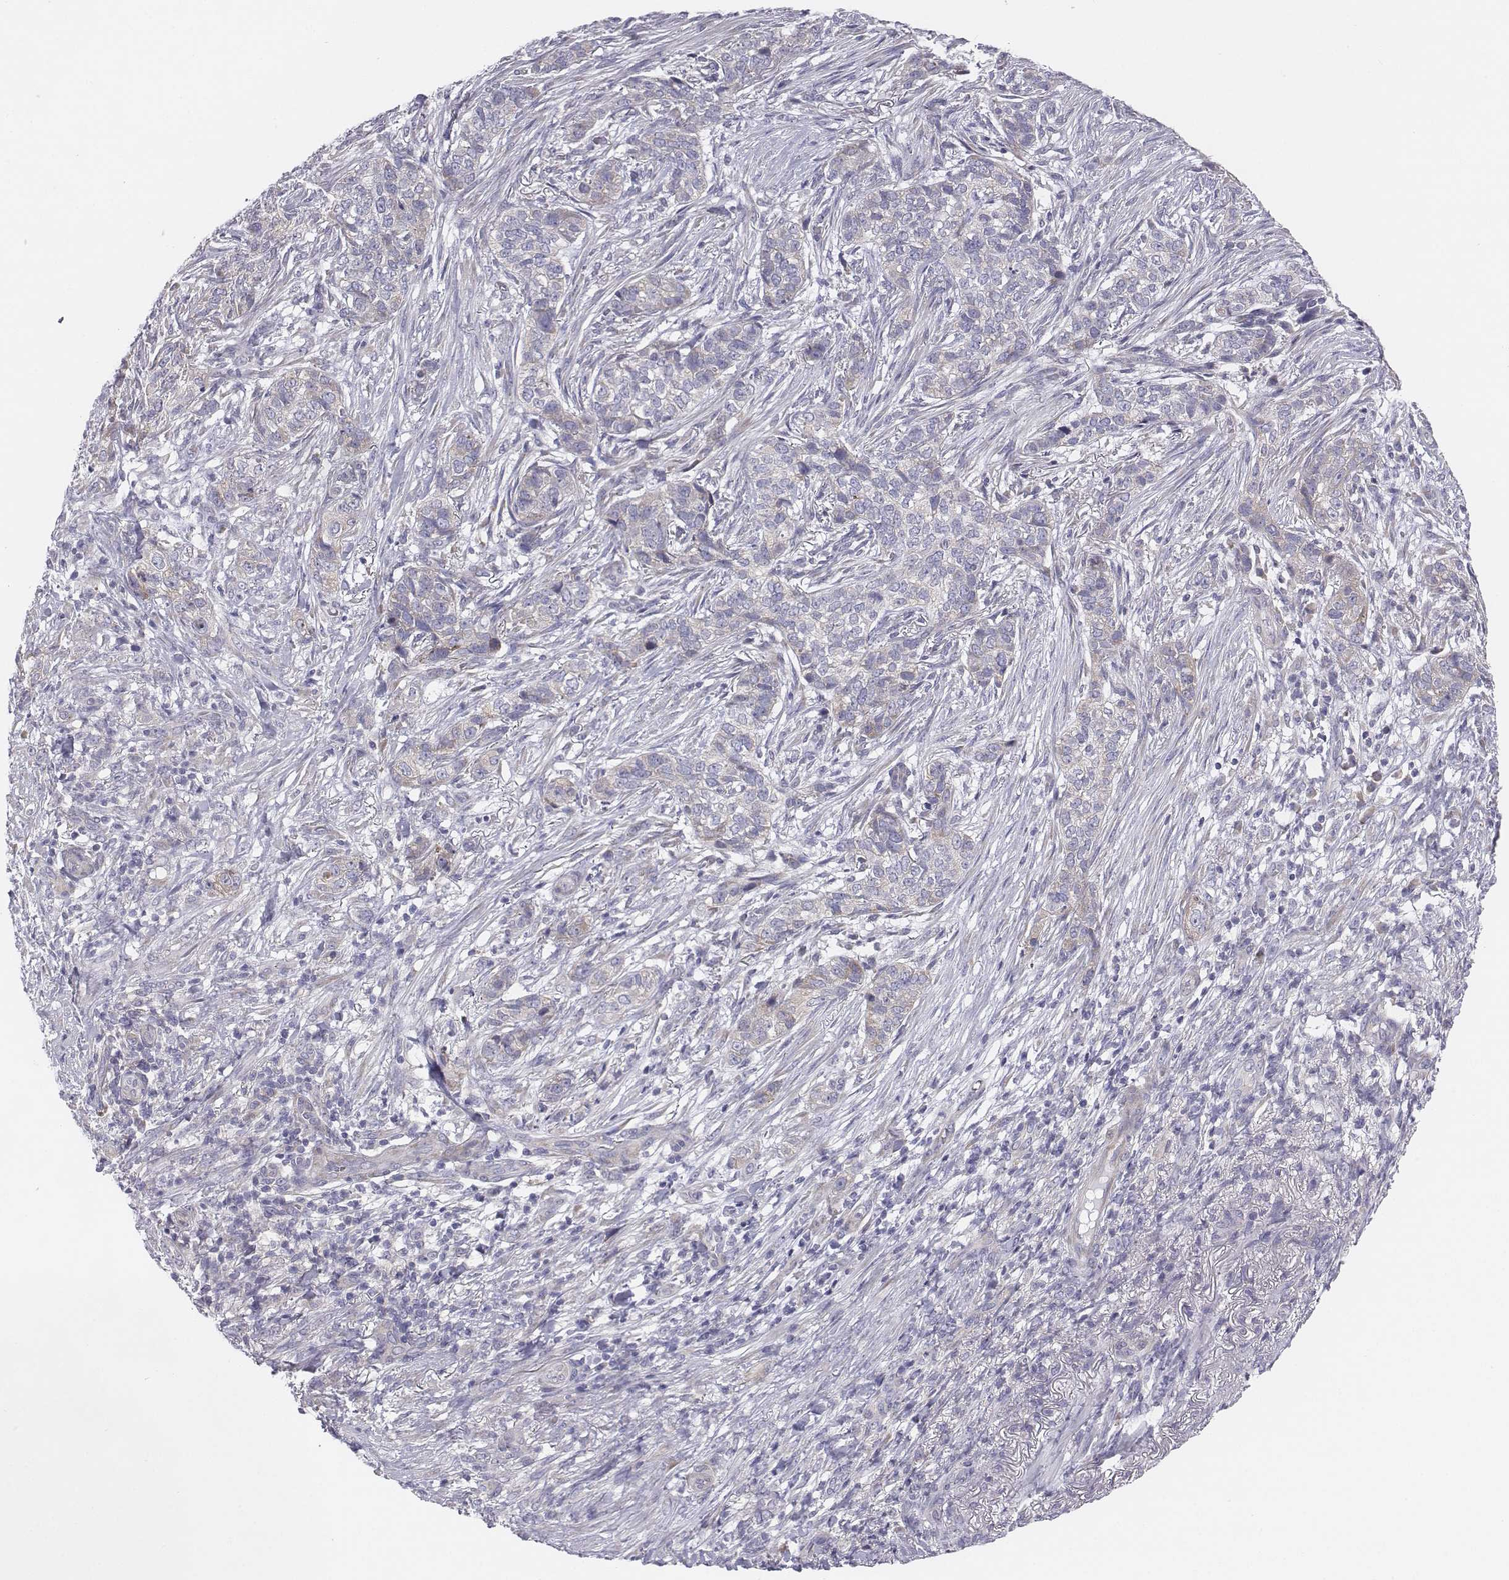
{"staining": {"intensity": "negative", "quantity": "none", "location": "none"}, "tissue": "skin cancer", "cell_type": "Tumor cells", "image_type": "cancer", "snomed": [{"axis": "morphology", "description": "Basal cell carcinoma"}, {"axis": "topography", "description": "Skin"}], "caption": "Tumor cells are negative for brown protein staining in skin cancer. (Immunohistochemistry (ihc), brightfield microscopy, high magnification).", "gene": "CHST14", "patient": {"sex": "female", "age": 69}}